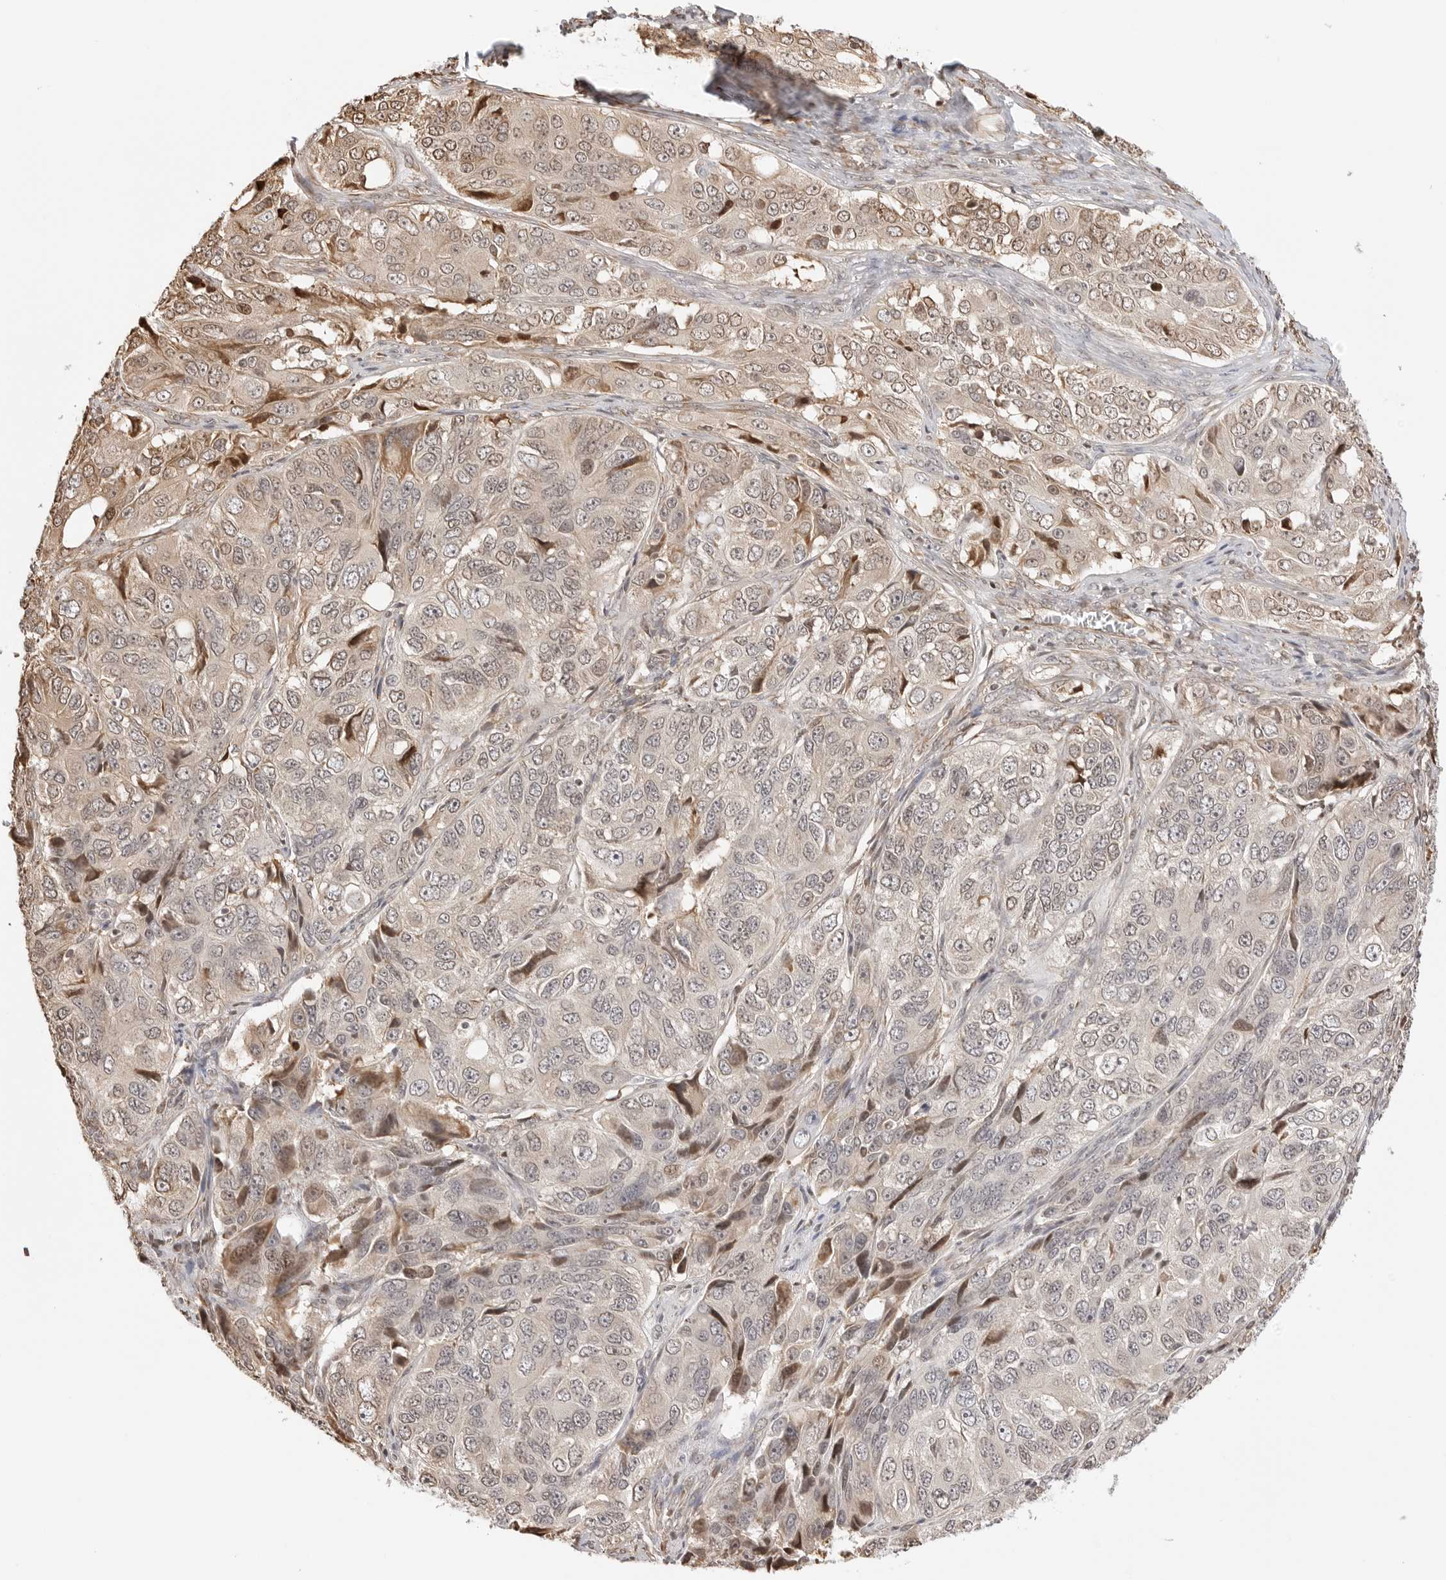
{"staining": {"intensity": "weak", "quantity": "<25%", "location": "cytoplasmic/membranous,nuclear"}, "tissue": "ovarian cancer", "cell_type": "Tumor cells", "image_type": "cancer", "snomed": [{"axis": "morphology", "description": "Carcinoma, endometroid"}, {"axis": "topography", "description": "Ovary"}], "caption": "Tumor cells show no significant expression in ovarian cancer (endometroid carcinoma). (Brightfield microscopy of DAB IHC at high magnification).", "gene": "FKBP14", "patient": {"sex": "female", "age": 51}}